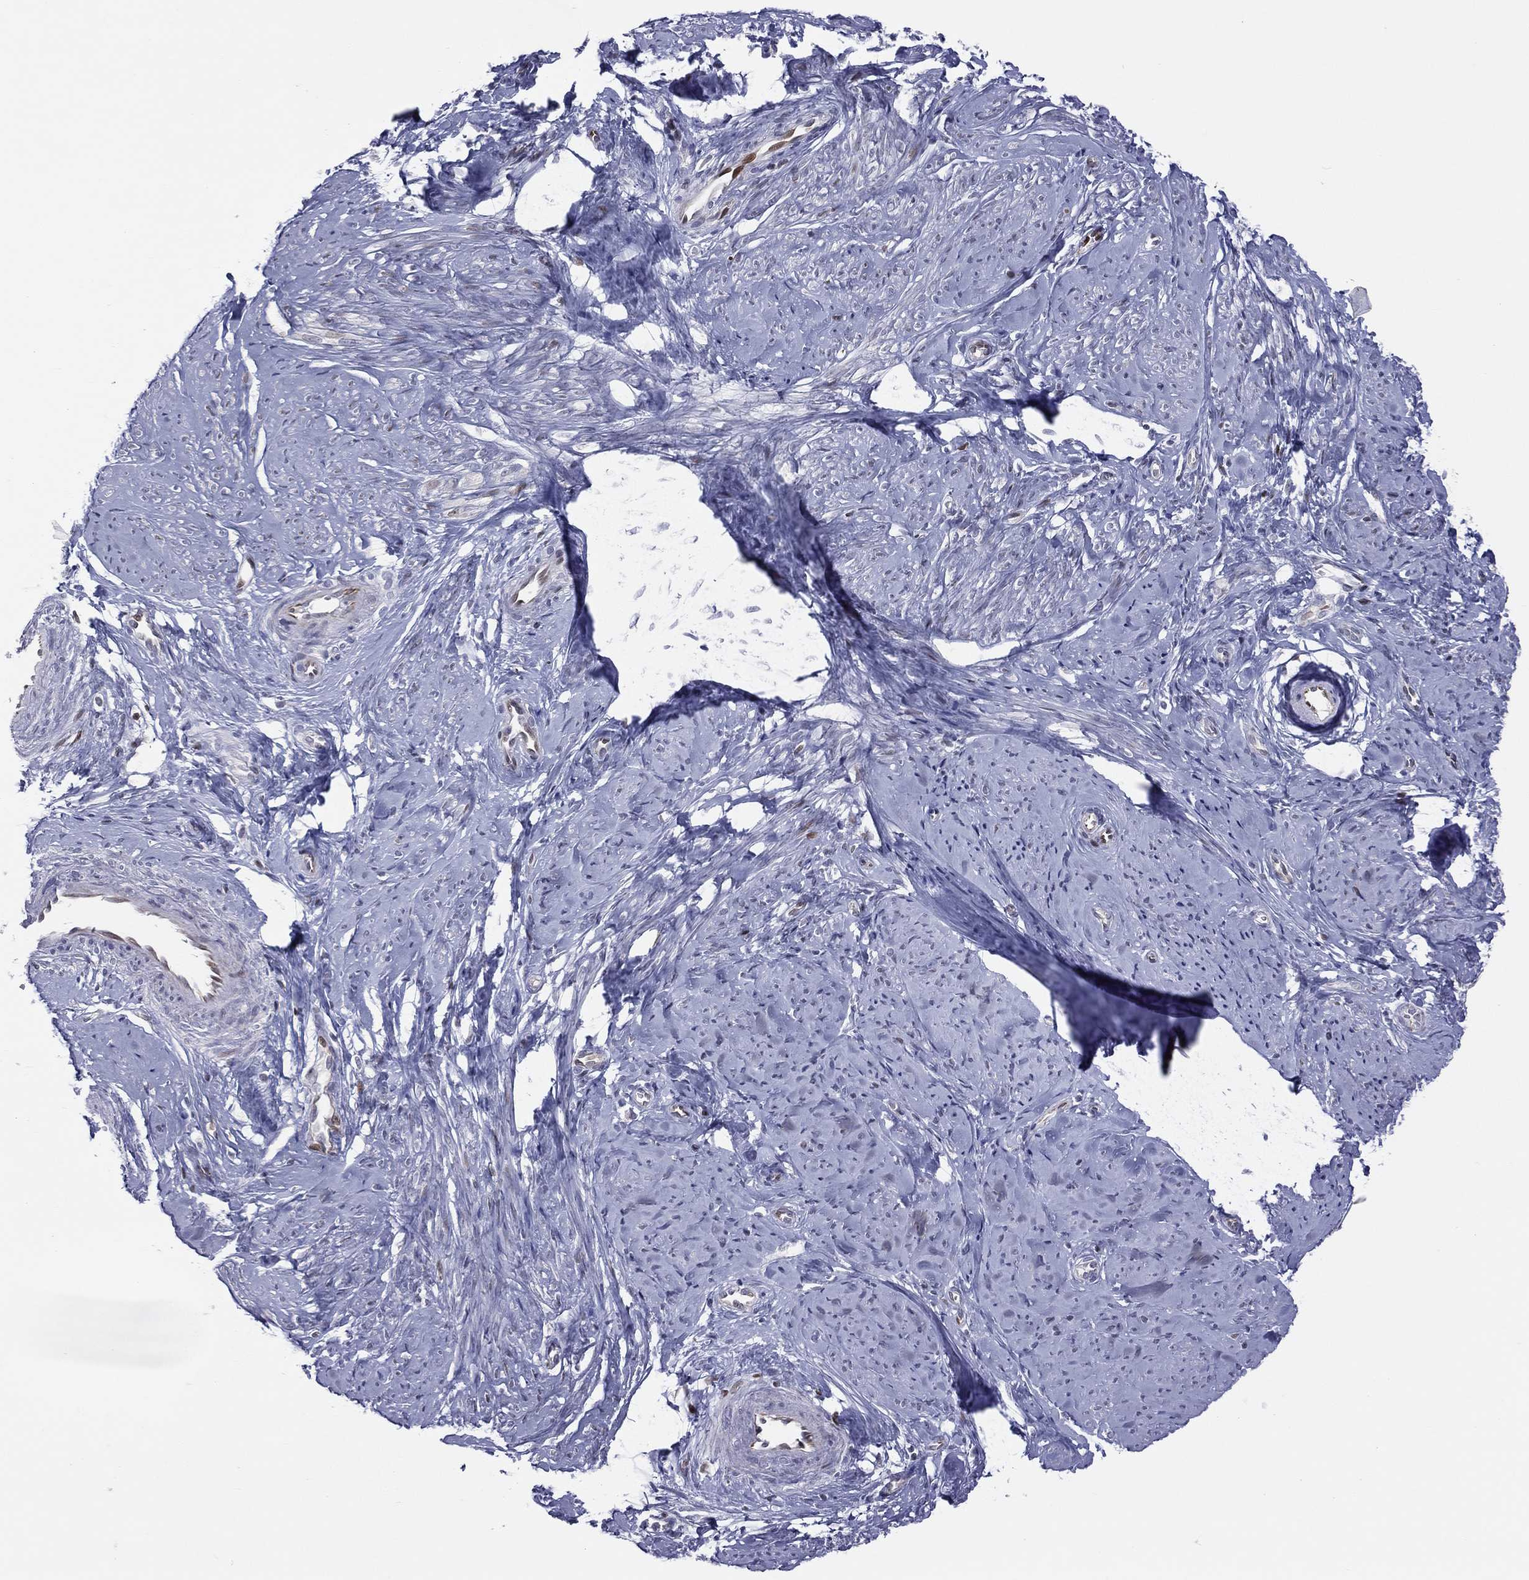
{"staining": {"intensity": "moderate", "quantity": "<25%", "location": "nuclear"}, "tissue": "smooth muscle", "cell_type": "Smooth muscle cells", "image_type": "normal", "snomed": [{"axis": "morphology", "description": "Normal tissue, NOS"}, {"axis": "topography", "description": "Smooth muscle"}], "caption": "This is an image of IHC staining of unremarkable smooth muscle, which shows moderate expression in the nuclear of smooth muscle cells.", "gene": "DBF4B", "patient": {"sex": "female", "age": 48}}